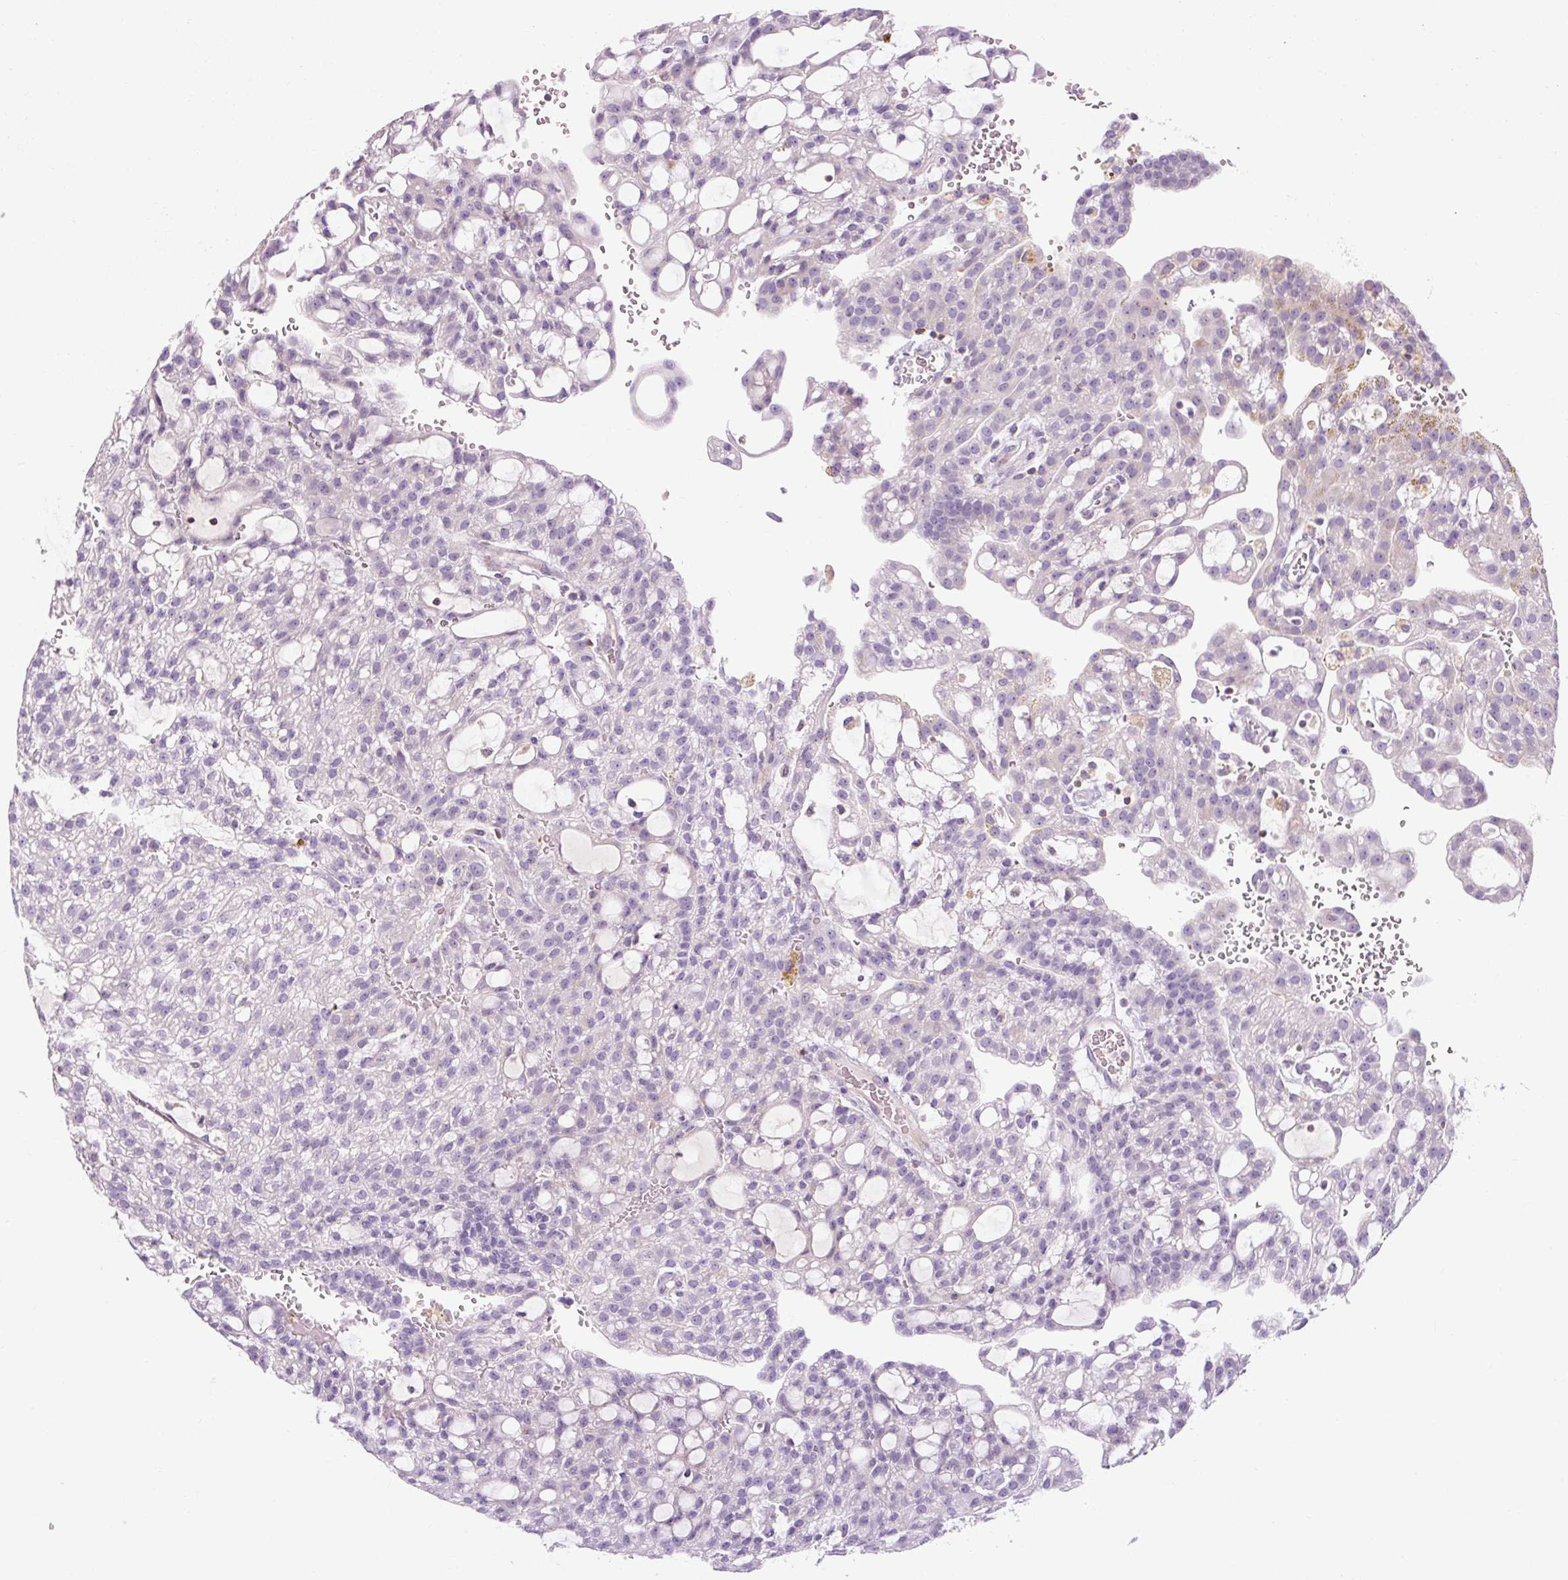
{"staining": {"intensity": "negative", "quantity": "none", "location": "none"}, "tissue": "renal cancer", "cell_type": "Tumor cells", "image_type": "cancer", "snomed": [{"axis": "morphology", "description": "Adenocarcinoma, NOS"}, {"axis": "topography", "description": "Kidney"}], "caption": "Renal cancer was stained to show a protein in brown. There is no significant expression in tumor cells.", "gene": "TIGD2", "patient": {"sex": "male", "age": 63}}